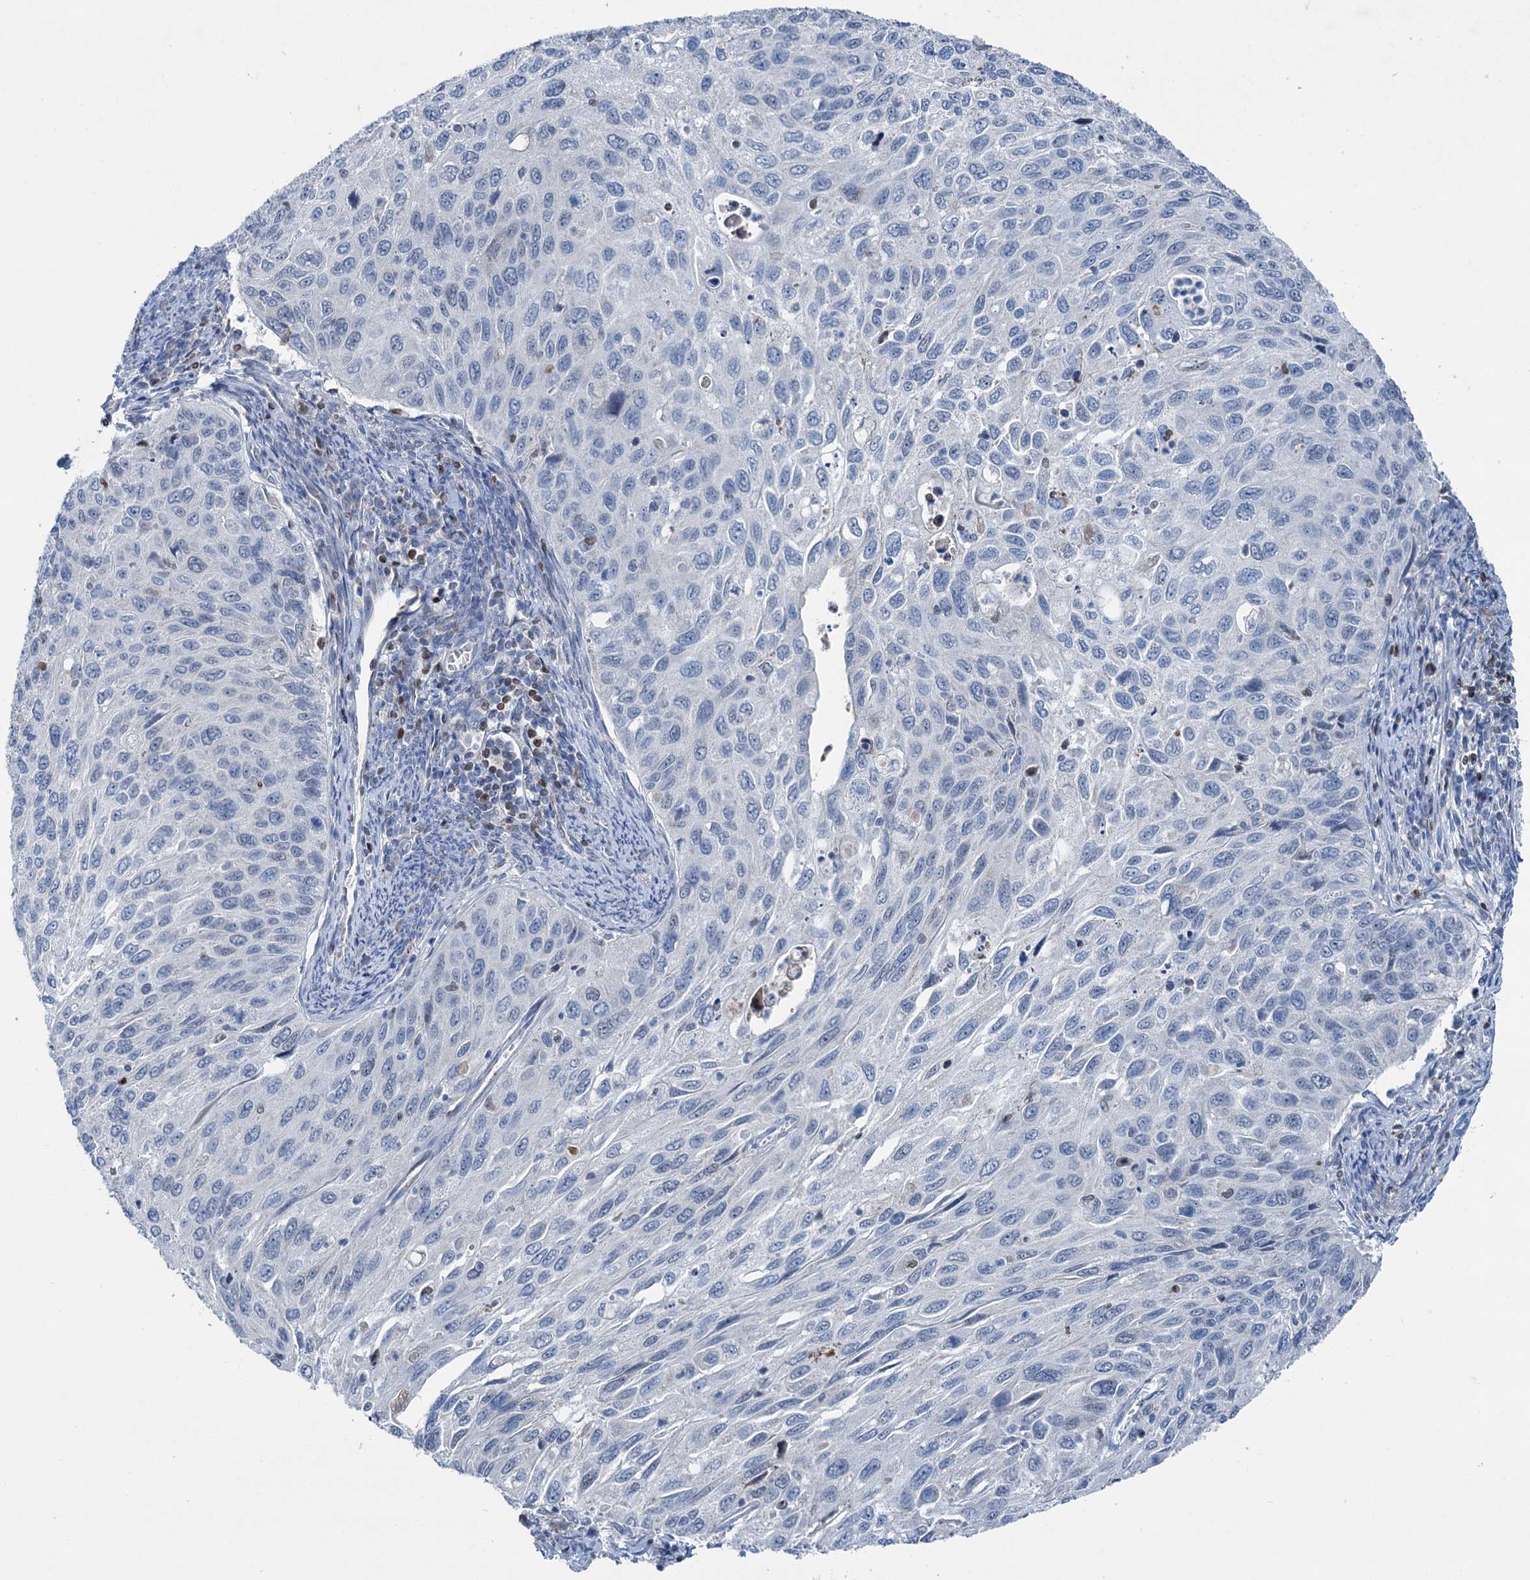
{"staining": {"intensity": "negative", "quantity": "none", "location": "none"}, "tissue": "cervical cancer", "cell_type": "Tumor cells", "image_type": "cancer", "snomed": [{"axis": "morphology", "description": "Squamous cell carcinoma, NOS"}, {"axis": "topography", "description": "Cervix"}], "caption": "DAB (3,3'-diaminobenzidine) immunohistochemical staining of squamous cell carcinoma (cervical) displays no significant staining in tumor cells.", "gene": "ELP4", "patient": {"sex": "female", "age": 70}}